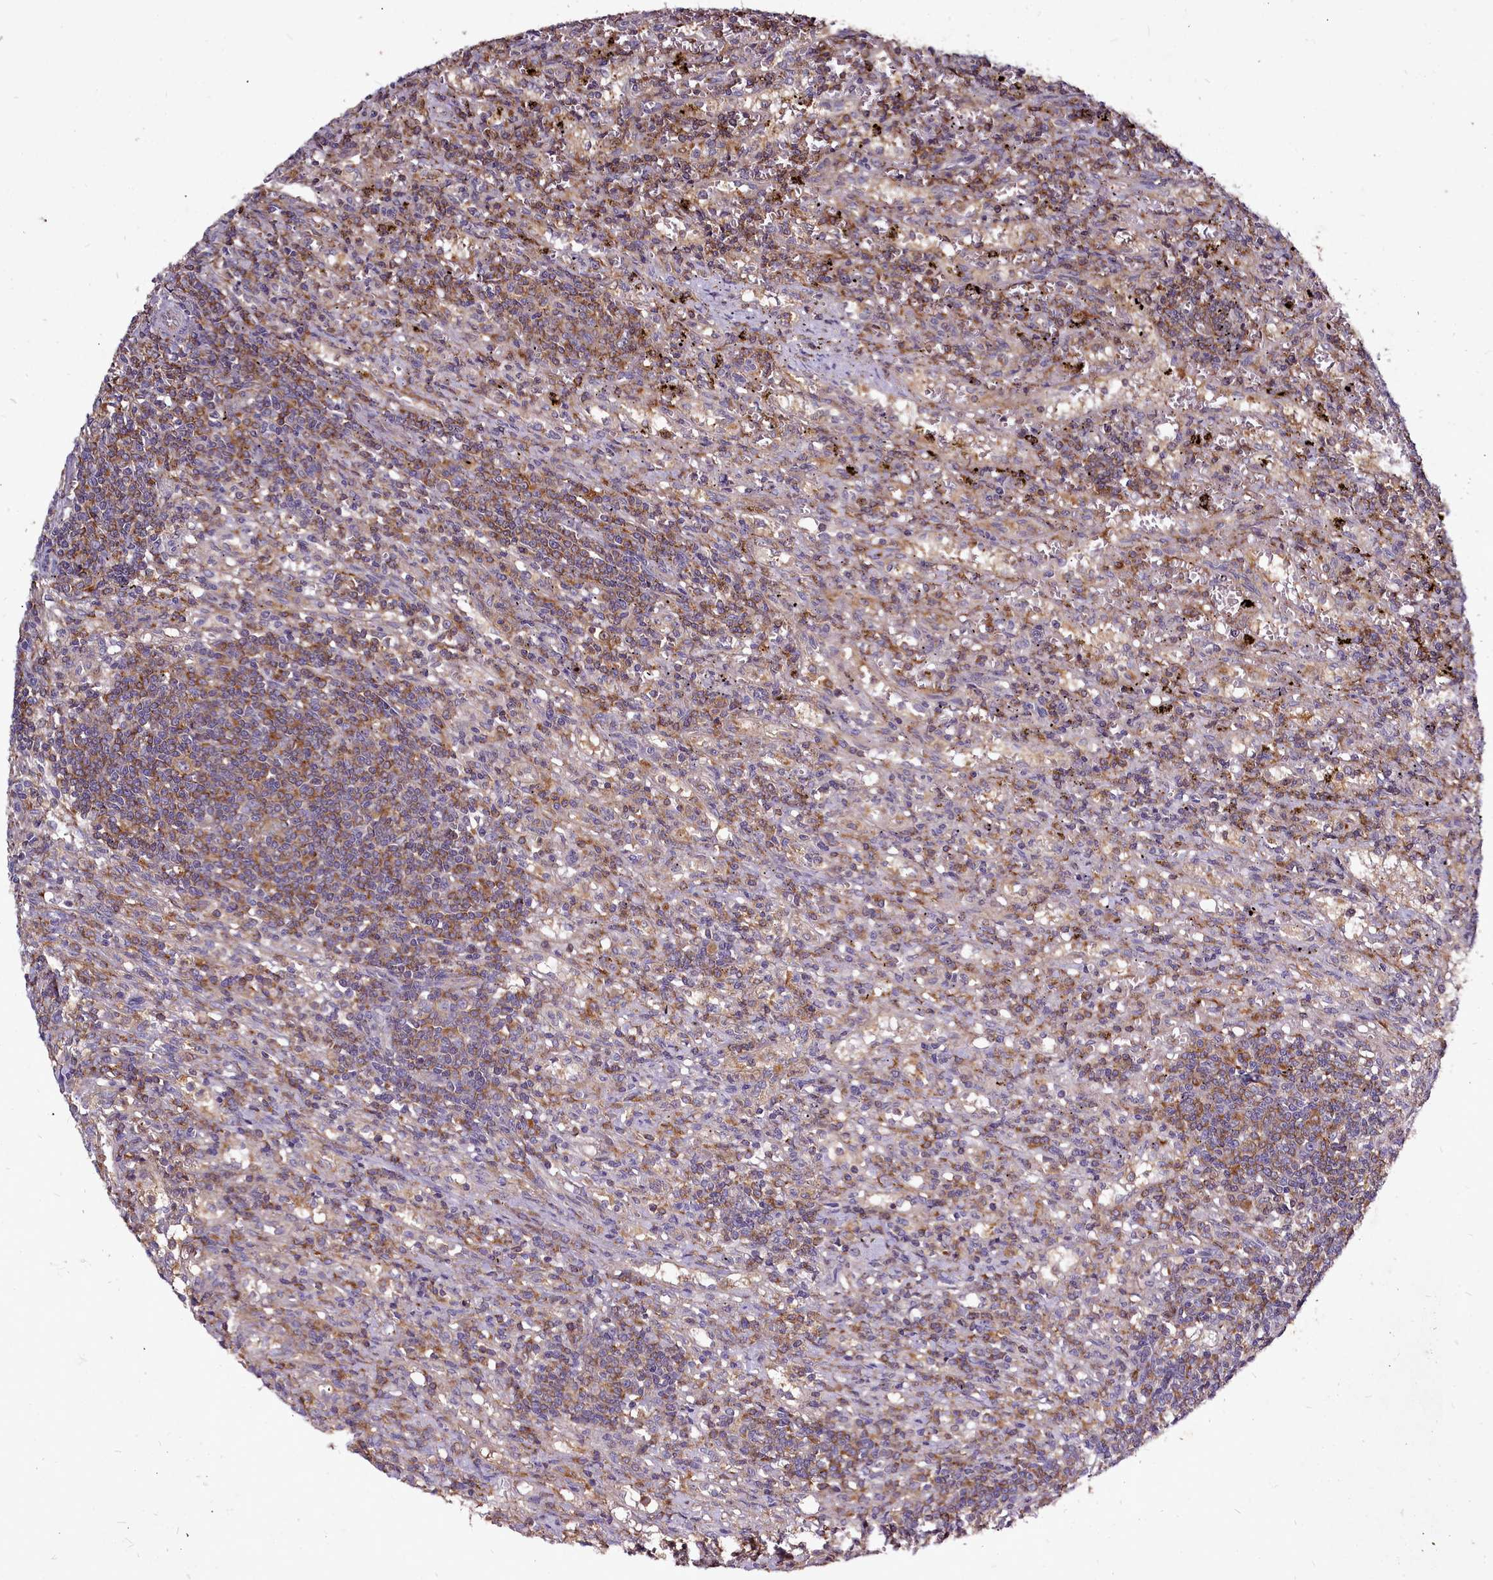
{"staining": {"intensity": "moderate", "quantity": "25%-75%", "location": "cytoplasmic/membranous"}, "tissue": "lymphoma", "cell_type": "Tumor cells", "image_type": "cancer", "snomed": [{"axis": "morphology", "description": "Malignant lymphoma, non-Hodgkin's type, Low grade"}, {"axis": "topography", "description": "Spleen"}], "caption": "IHC staining of lymphoma, which displays medium levels of moderate cytoplasmic/membranous staining in approximately 25%-75% of tumor cells indicating moderate cytoplasmic/membranous protein staining. The staining was performed using DAB (brown) for protein detection and nuclei were counterstained in hematoxylin (blue).", "gene": "NCKAP1L", "patient": {"sex": "male", "age": 76}}